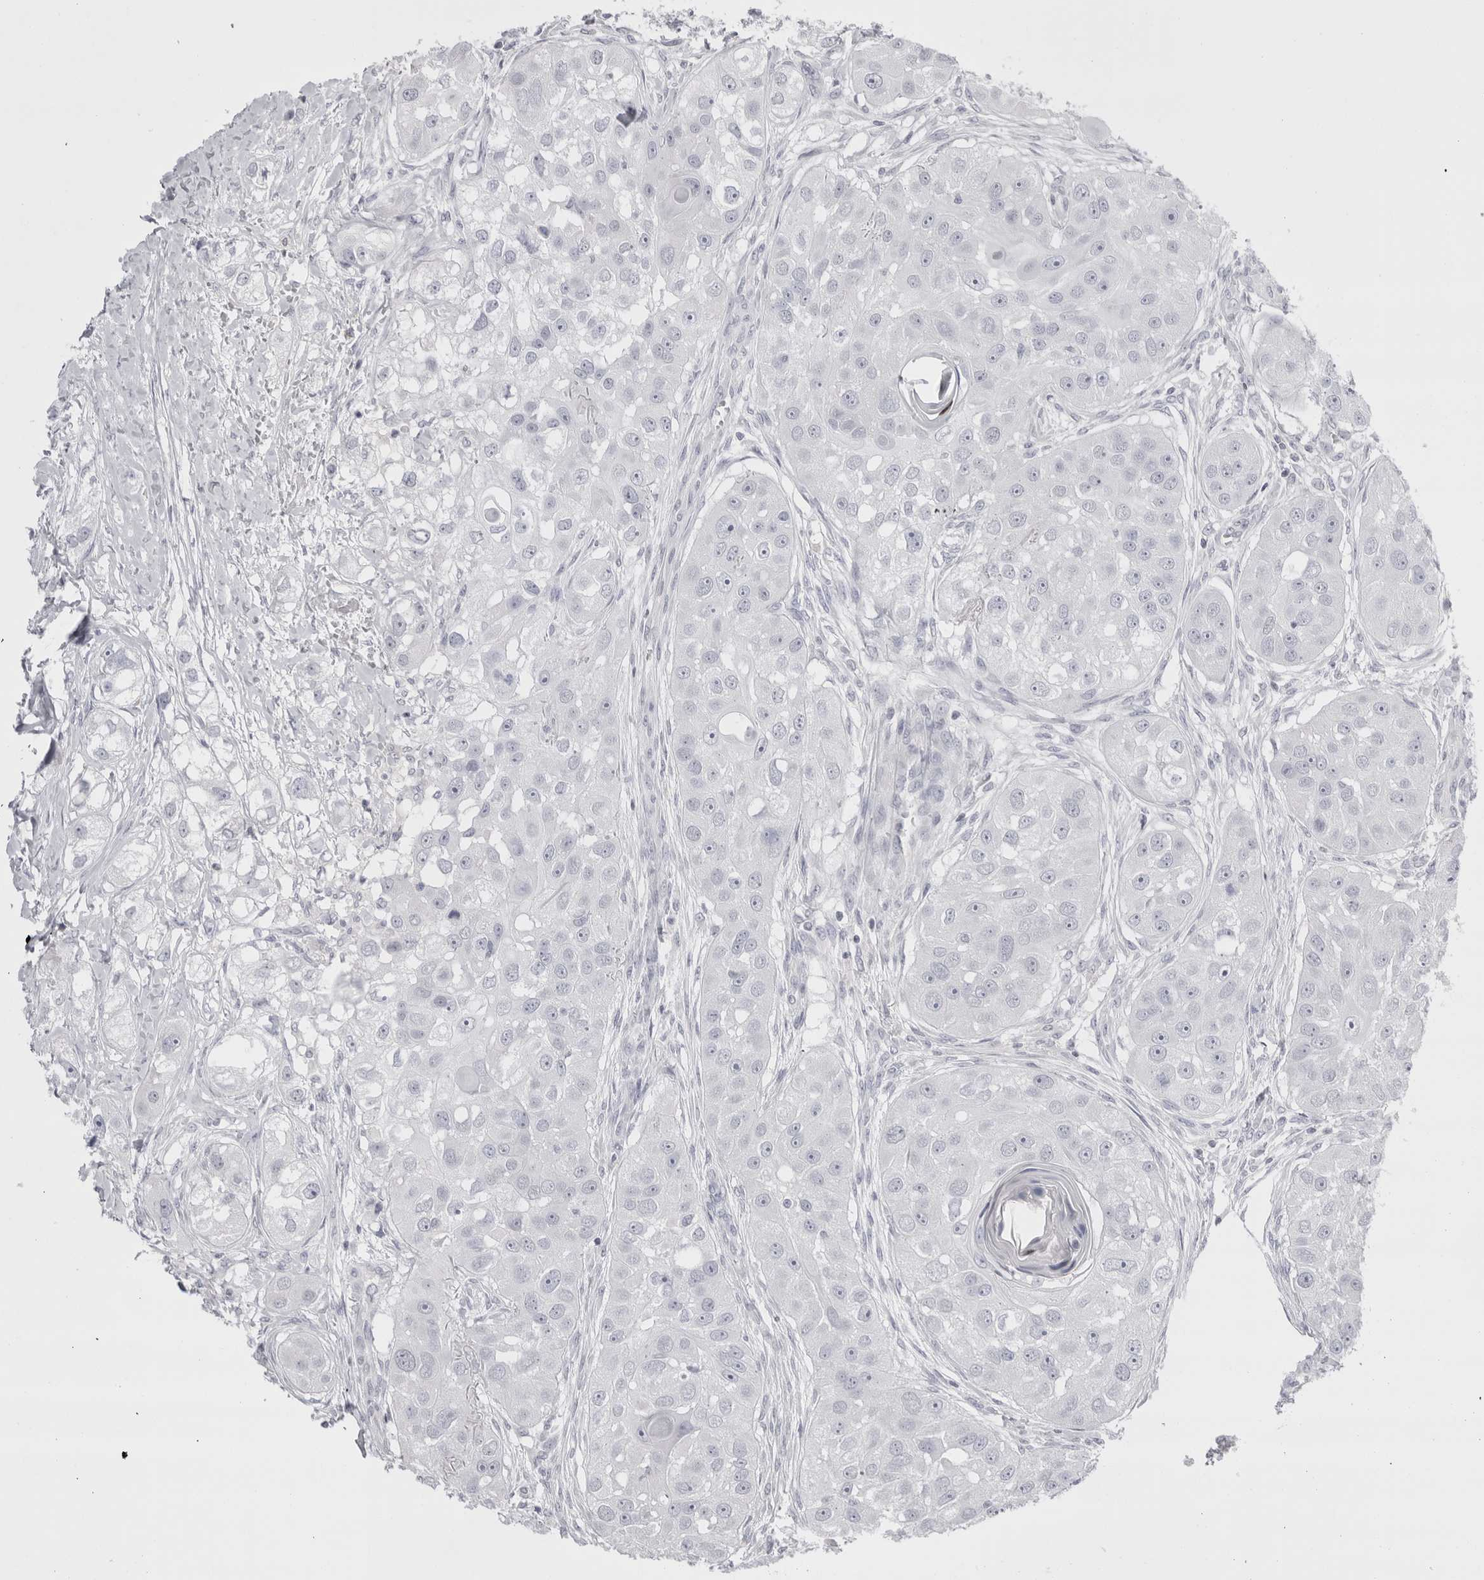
{"staining": {"intensity": "negative", "quantity": "none", "location": "none"}, "tissue": "head and neck cancer", "cell_type": "Tumor cells", "image_type": "cancer", "snomed": [{"axis": "morphology", "description": "Normal tissue, NOS"}, {"axis": "morphology", "description": "Squamous cell carcinoma, NOS"}, {"axis": "topography", "description": "Skeletal muscle"}, {"axis": "topography", "description": "Head-Neck"}], "caption": "Tumor cells show no significant protein staining in squamous cell carcinoma (head and neck).", "gene": "FNDC8", "patient": {"sex": "male", "age": 51}}